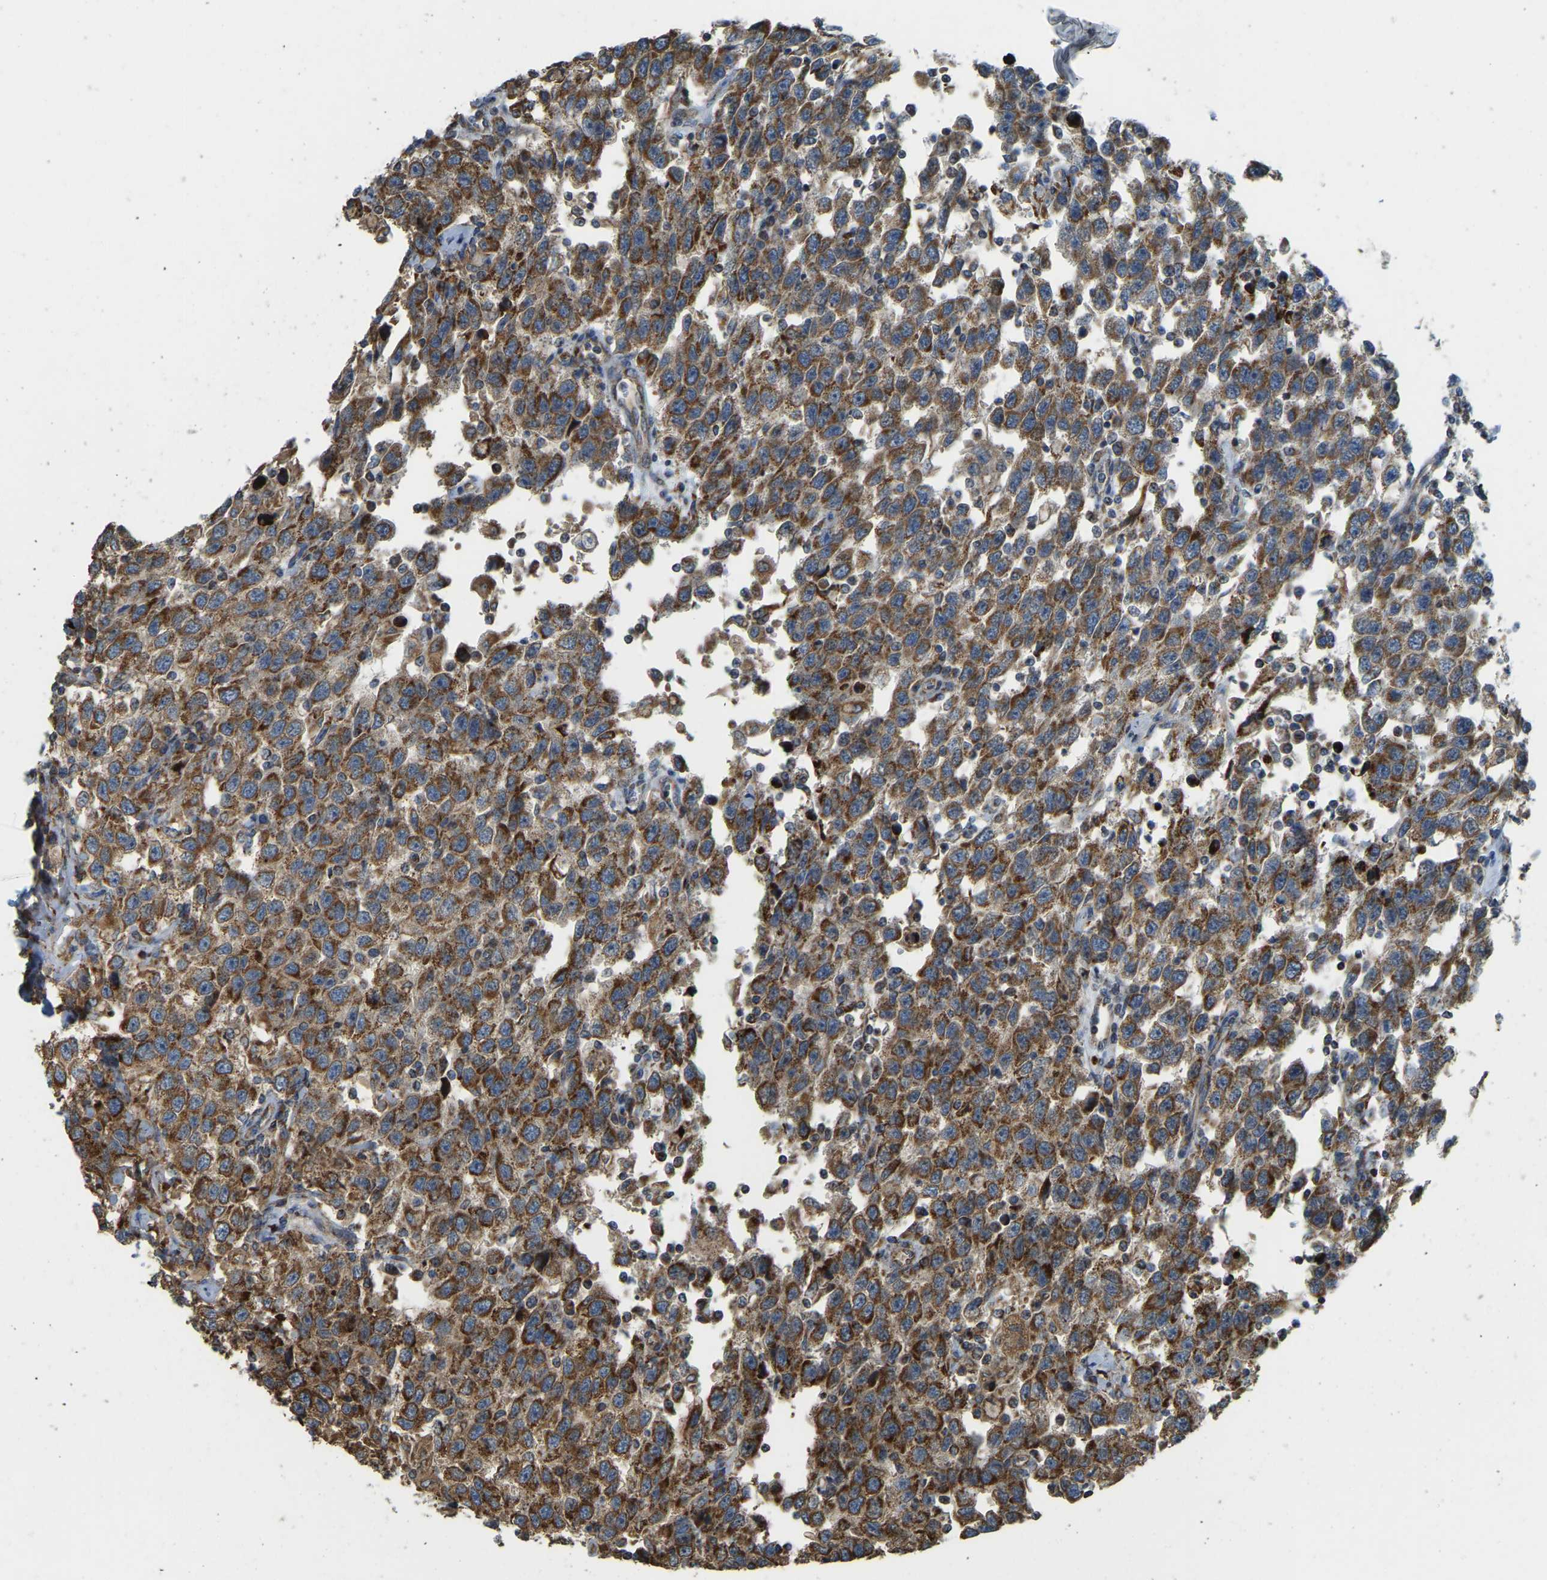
{"staining": {"intensity": "moderate", "quantity": ">75%", "location": "cytoplasmic/membranous"}, "tissue": "testis cancer", "cell_type": "Tumor cells", "image_type": "cancer", "snomed": [{"axis": "morphology", "description": "Seminoma, NOS"}, {"axis": "topography", "description": "Testis"}], "caption": "Human testis seminoma stained with a brown dye demonstrates moderate cytoplasmic/membranous positive staining in about >75% of tumor cells.", "gene": "PSMD7", "patient": {"sex": "male", "age": 41}}